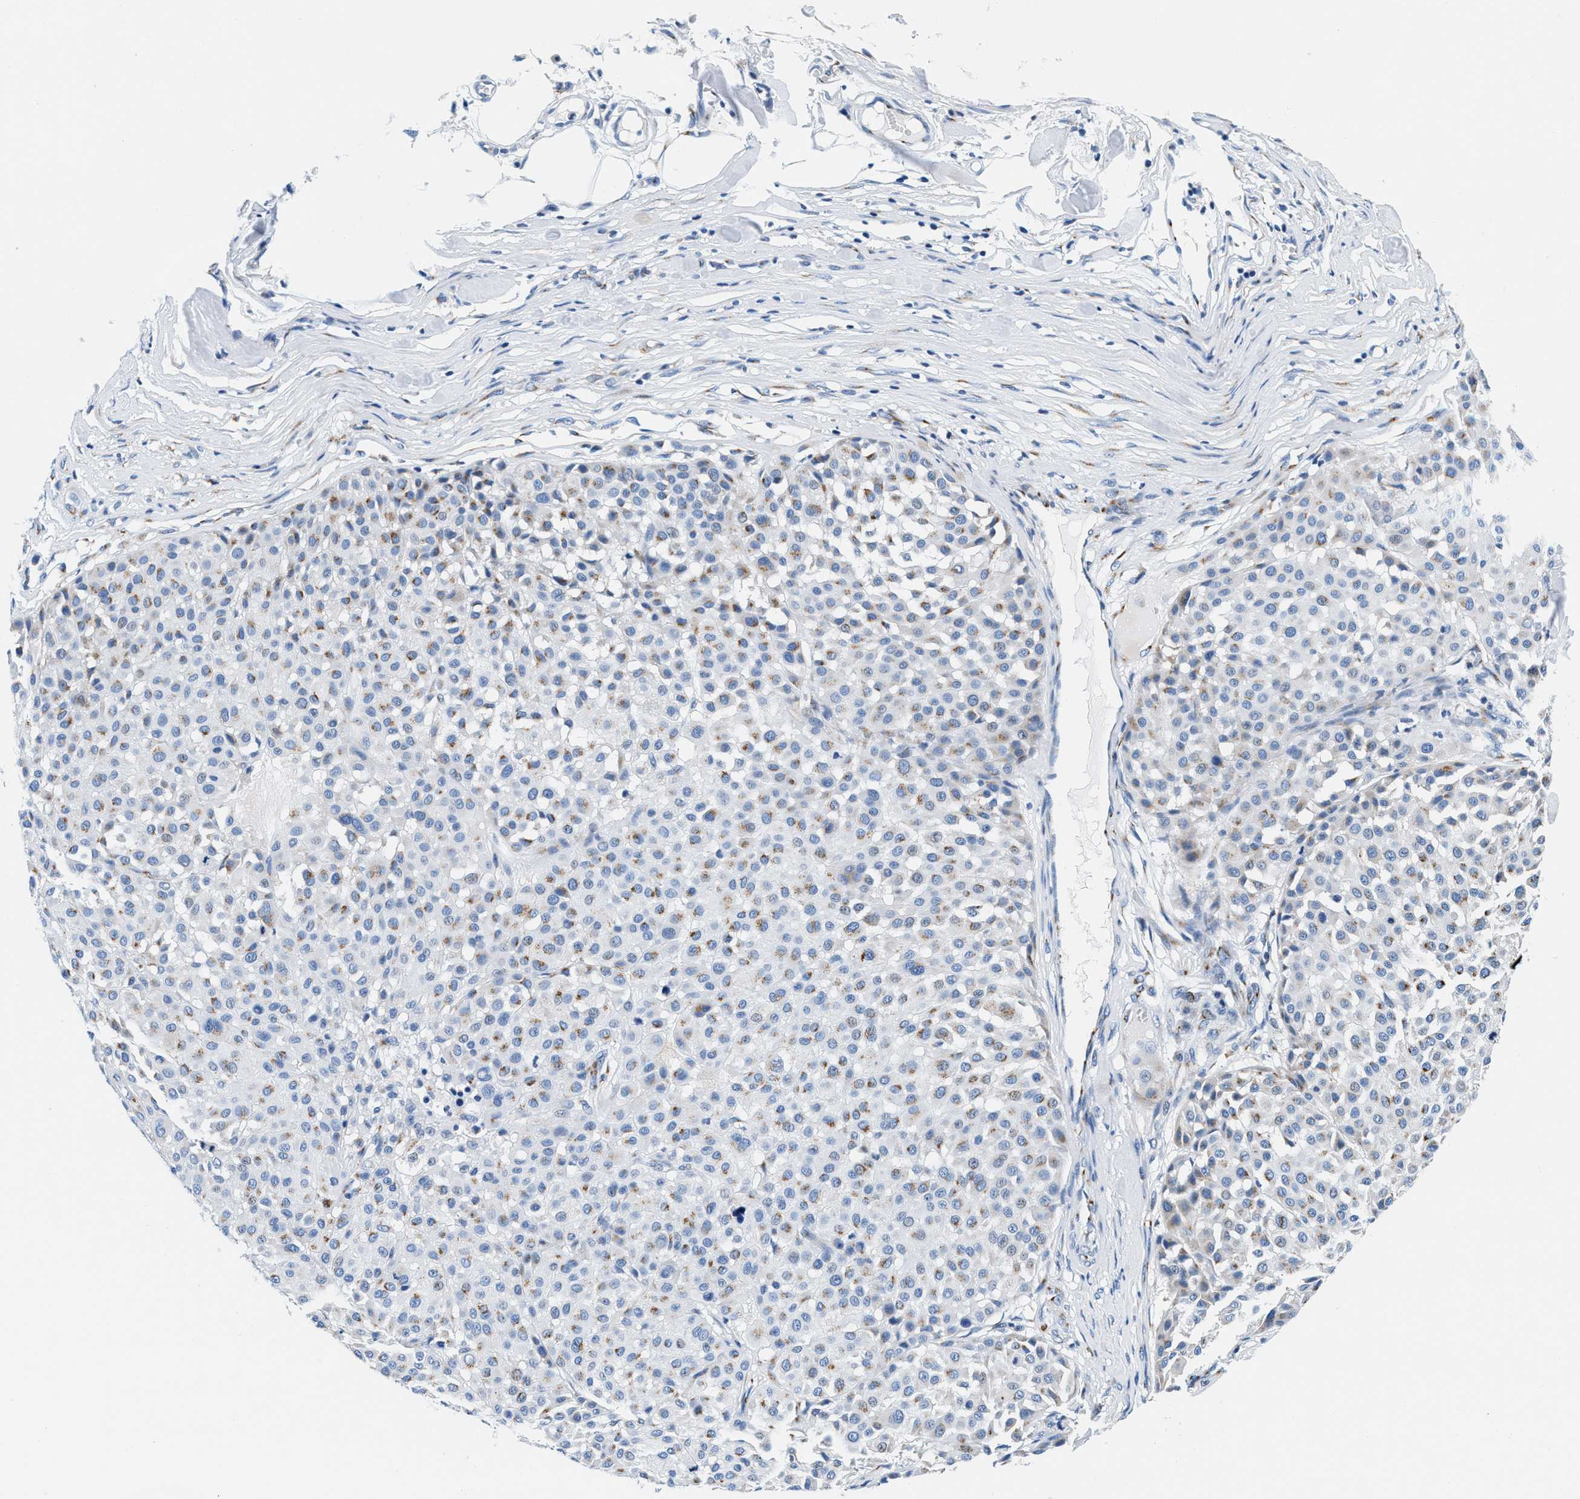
{"staining": {"intensity": "weak", "quantity": ">75%", "location": "cytoplasmic/membranous"}, "tissue": "melanoma", "cell_type": "Tumor cells", "image_type": "cancer", "snomed": [{"axis": "morphology", "description": "Malignant melanoma, Metastatic site"}, {"axis": "topography", "description": "Soft tissue"}], "caption": "Malignant melanoma (metastatic site) stained for a protein (brown) reveals weak cytoplasmic/membranous positive staining in about >75% of tumor cells.", "gene": "VPS53", "patient": {"sex": "male", "age": 41}}